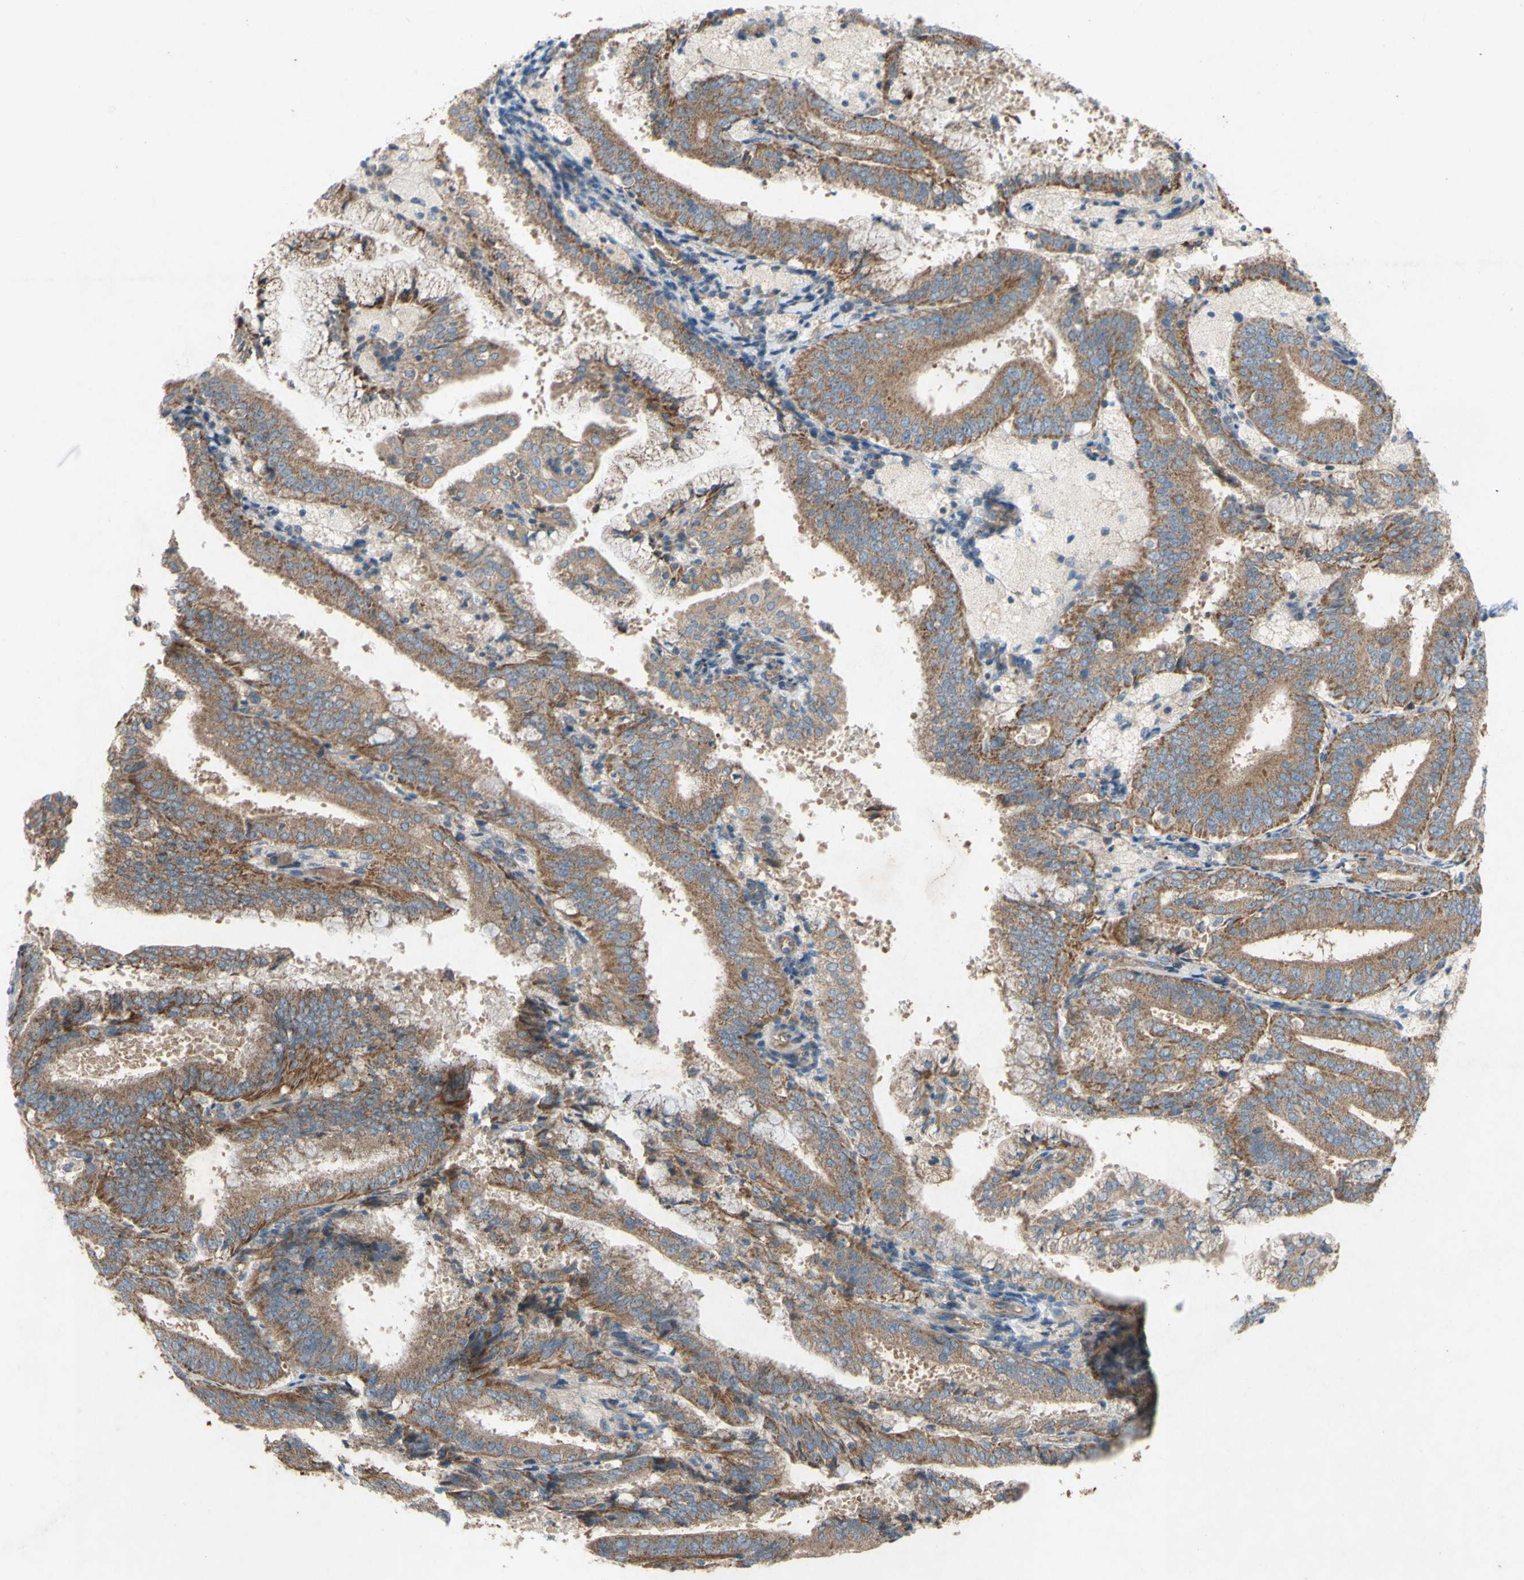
{"staining": {"intensity": "moderate", "quantity": ">75%", "location": "cytoplasmic/membranous"}, "tissue": "endometrial cancer", "cell_type": "Tumor cells", "image_type": "cancer", "snomed": [{"axis": "morphology", "description": "Adenocarcinoma, NOS"}, {"axis": "topography", "description": "Endometrium"}], "caption": "Endometrial cancer (adenocarcinoma) stained for a protein reveals moderate cytoplasmic/membranous positivity in tumor cells. (DAB = brown stain, brightfield microscopy at high magnification).", "gene": "TST", "patient": {"sex": "female", "age": 63}}